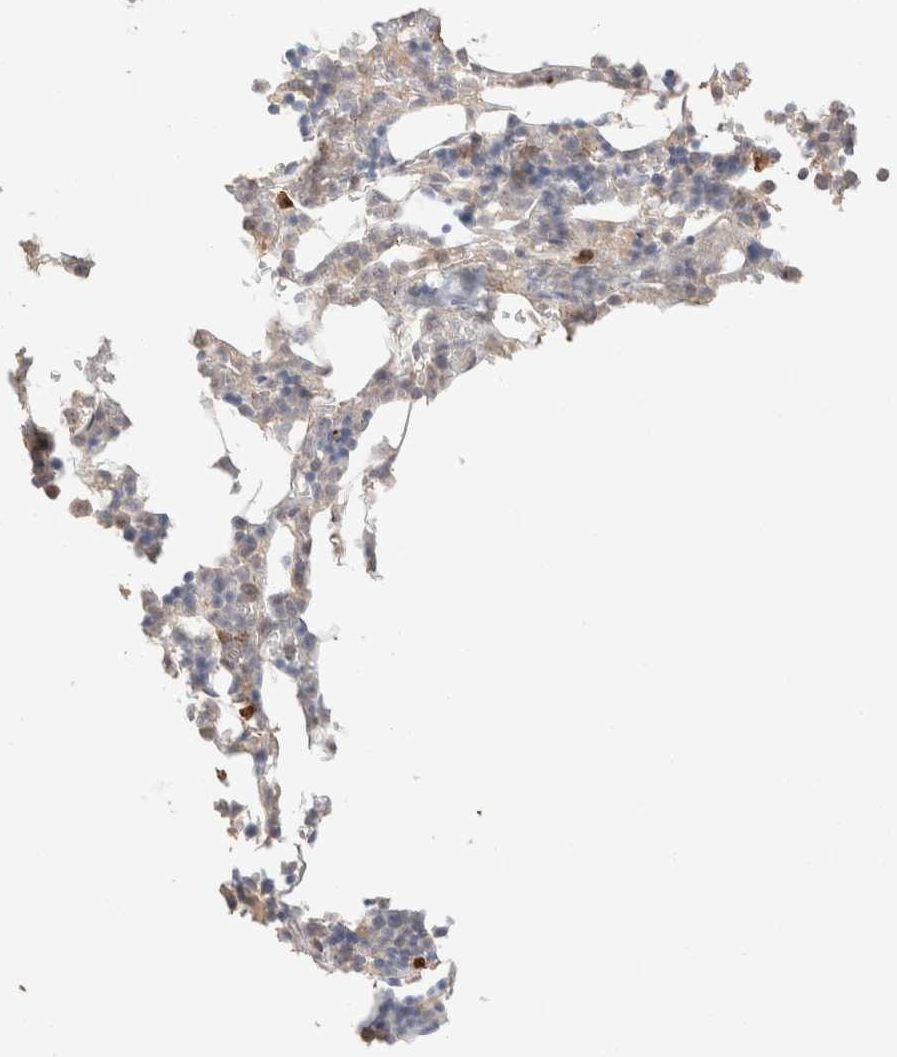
{"staining": {"intensity": "moderate", "quantity": "<25%", "location": "cytoplasmic/membranous"}, "tissue": "bone marrow", "cell_type": "Hematopoietic cells", "image_type": "normal", "snomed": [{"axis": "morphology", "description": "Normal tissue, NOS"}, {"axis": "topography", "description": "Bone marrow"}], "caption": "IHC histopathology image of benign bone marrow stained for a protein (brown), which displays low levels of moderate cytoplasmic/membranous expression in about <25% of hematopoietic cells.", "gene": "TRIM41", "patient": {"sex": "female", "age": 81}}